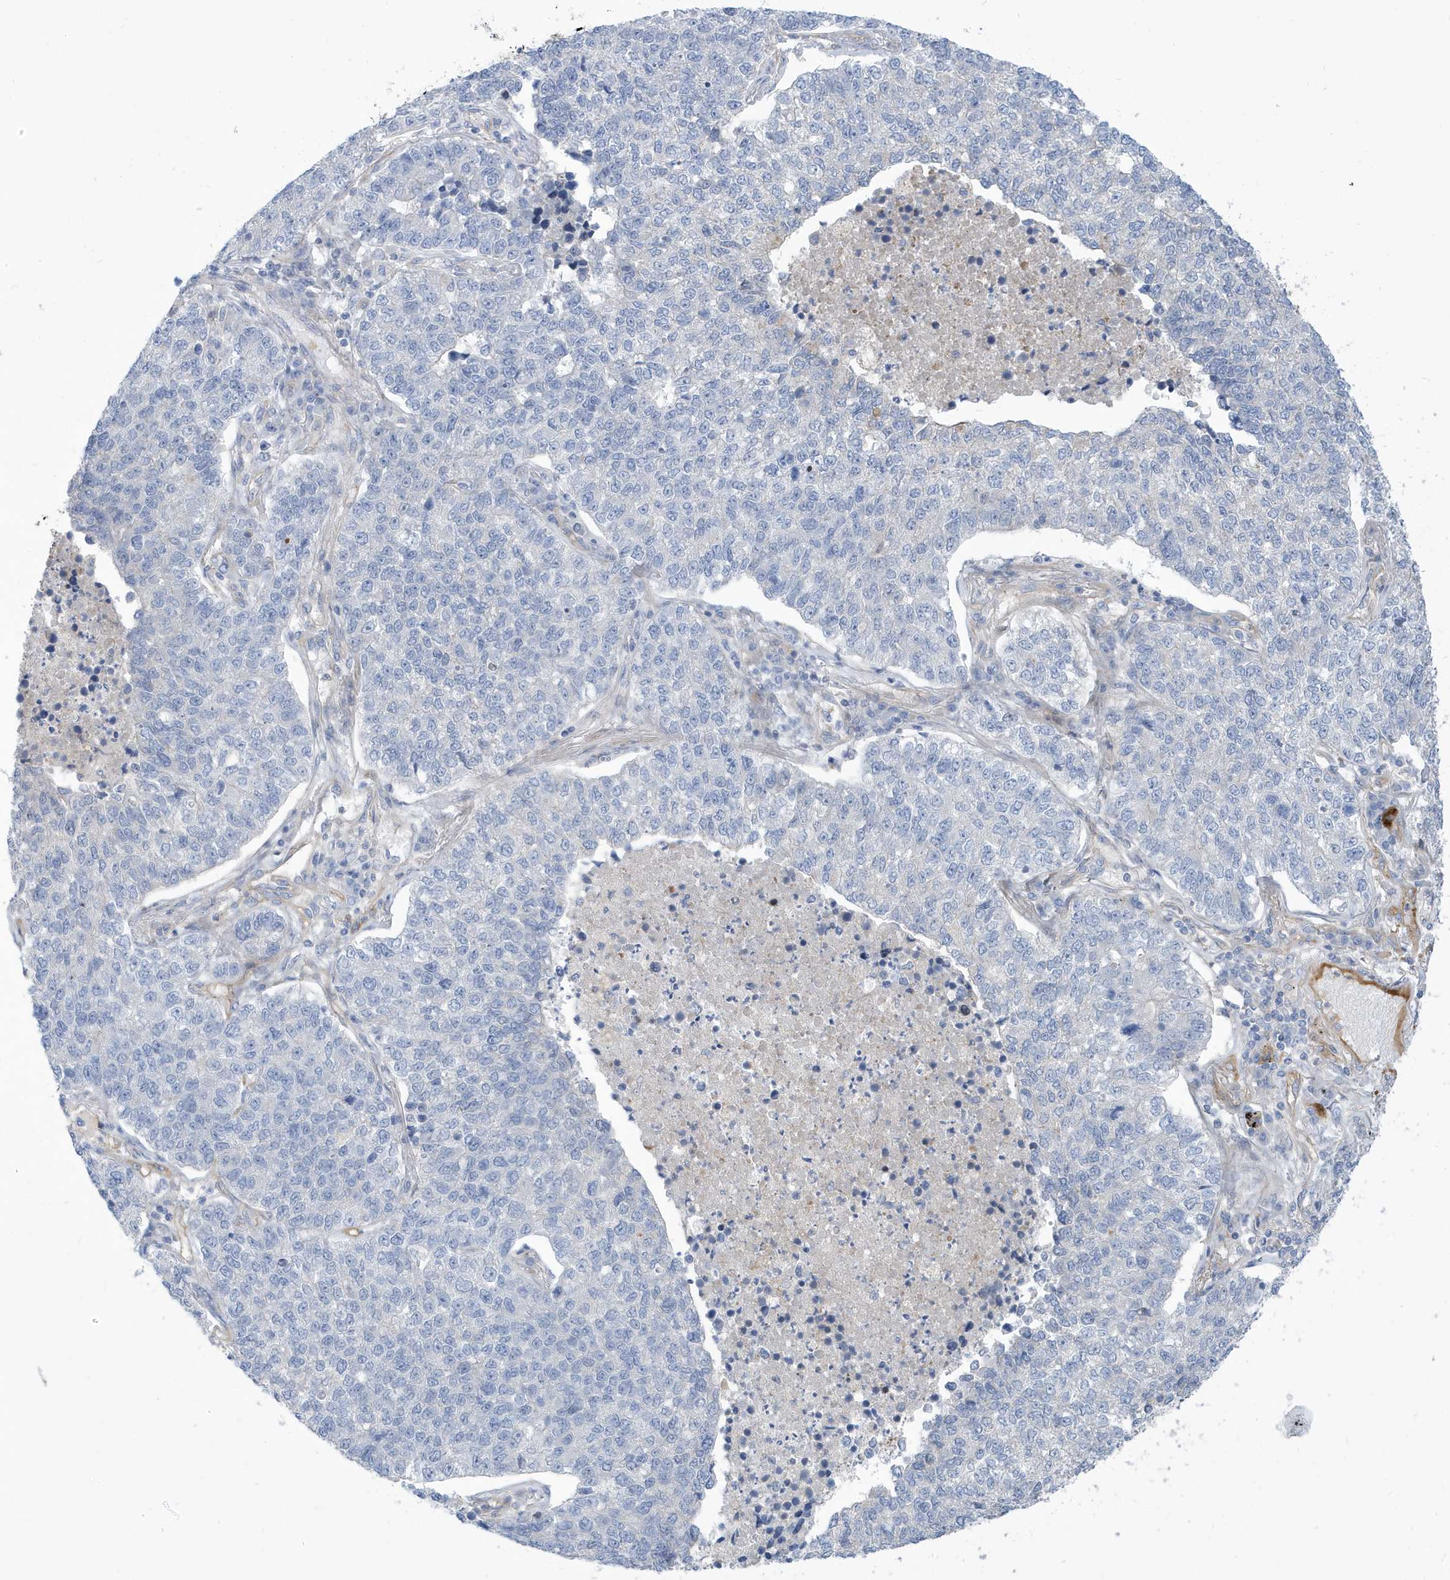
{"staining": {"intensity": "negative", "quantity": "none", "location": "none"}, "tissue": "lung cancer", "cell_type": "Tumor cells", "image_type": "cancer", "snomed": [{"axis": "morphology", "description": "Adenocarcinoma, NOS"}, {"axis": "topography", "description": "Lung"}], "caption": "A photomicrograph of lung adenocarcinoma stained for a protein displays no brown staining in tumor cells.", "gene": "ATP13A5", "patient": {"sex": "male", "age": 49}}